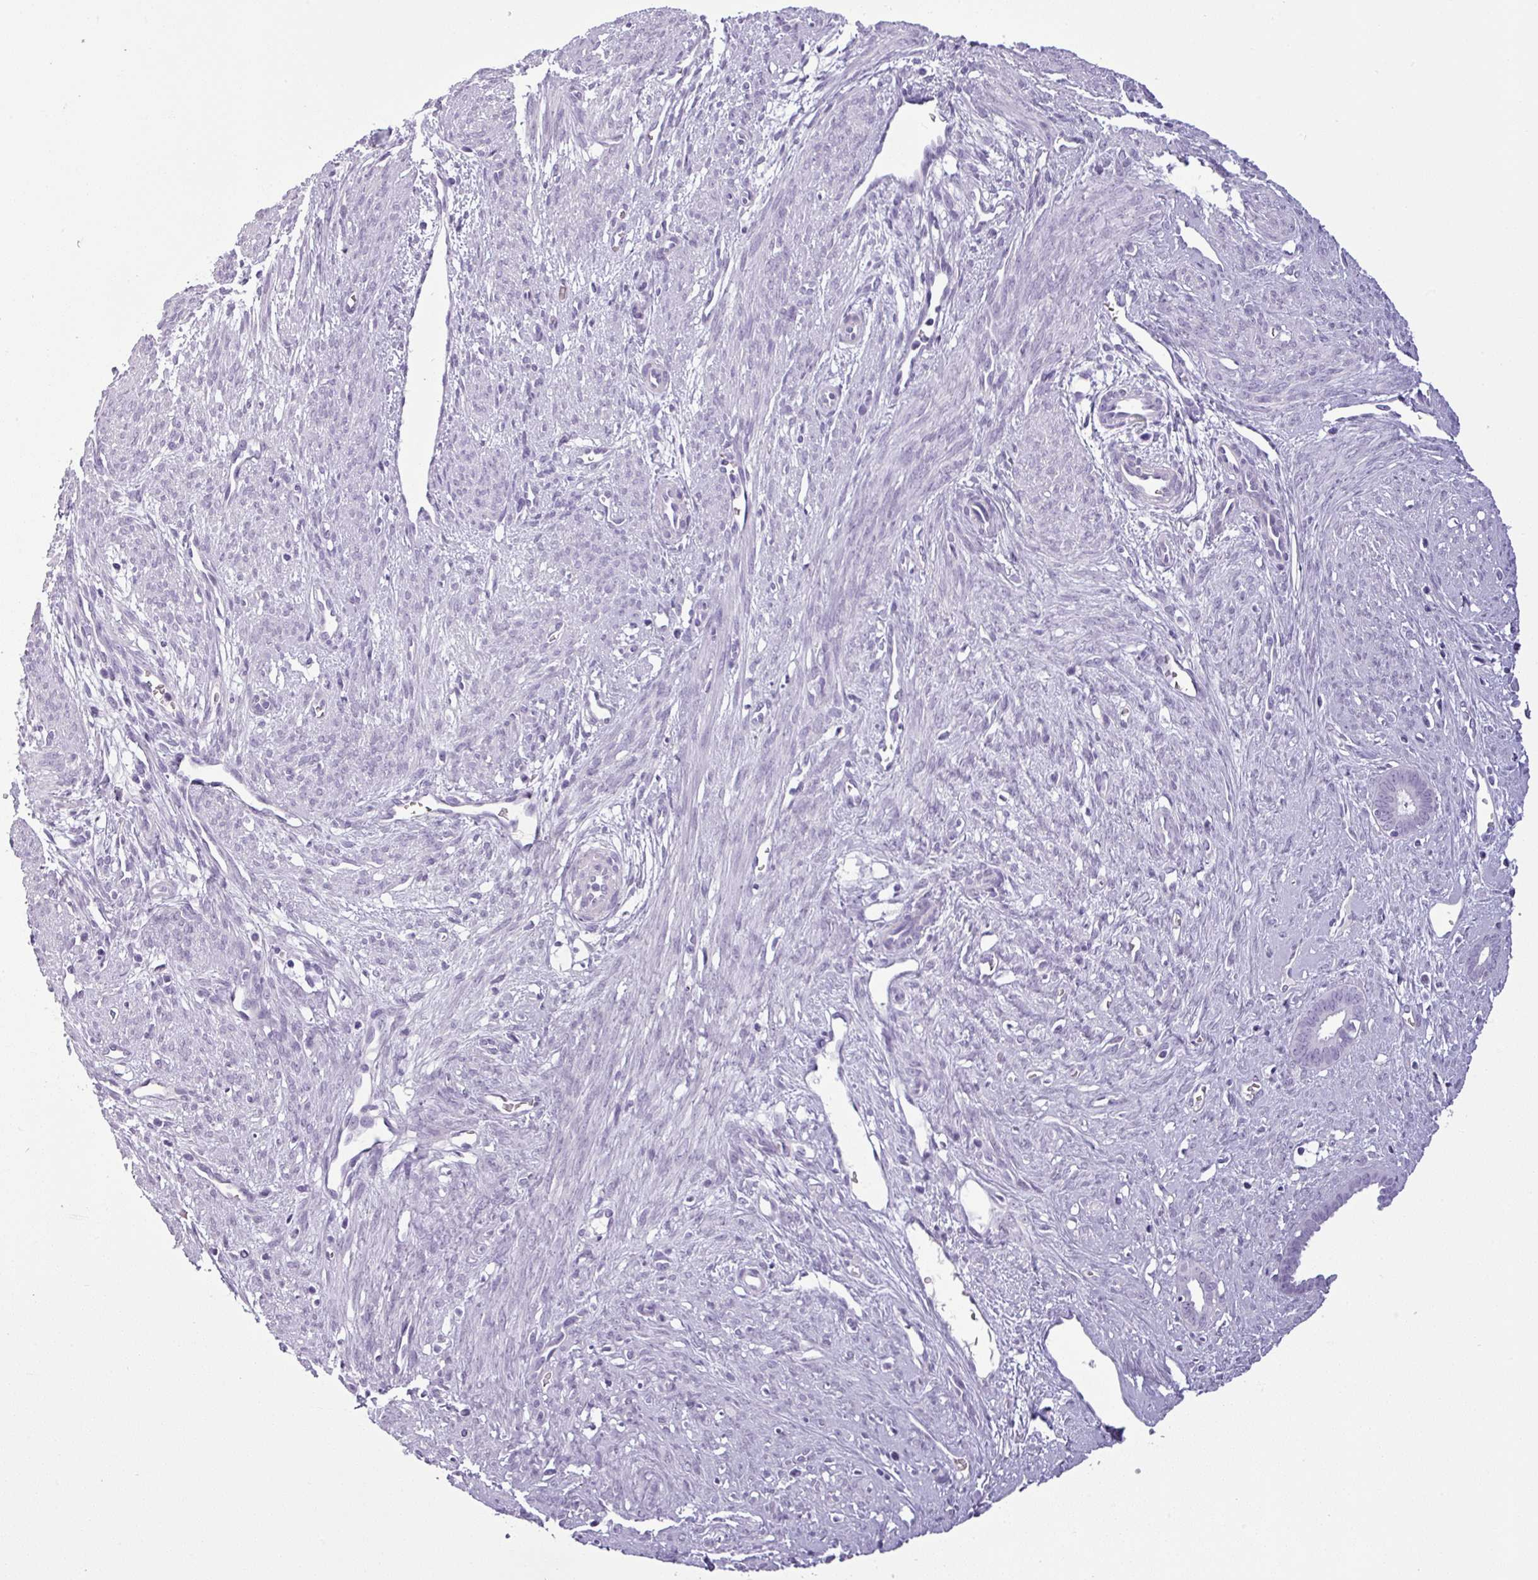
{"staining": {"intensity": "negative", "quantity": "none", "location": "none"}, "tissue": "endometrium", "cell_type": "Cells in endometrial stroma", "image_type": "normal", "snomed": [{"axis": "morphology", "description": "Normal tissue, NOS"}, {"axis": "topography", "description": "Endometrium"}], "caption": "IHC micrograph of unremarkable endometrium stained for a protein (brown), which exhibits no staining in cells in endometrial stroma.", "gene": "CDH16", "patient": {"sex": "female", "age": 61}}